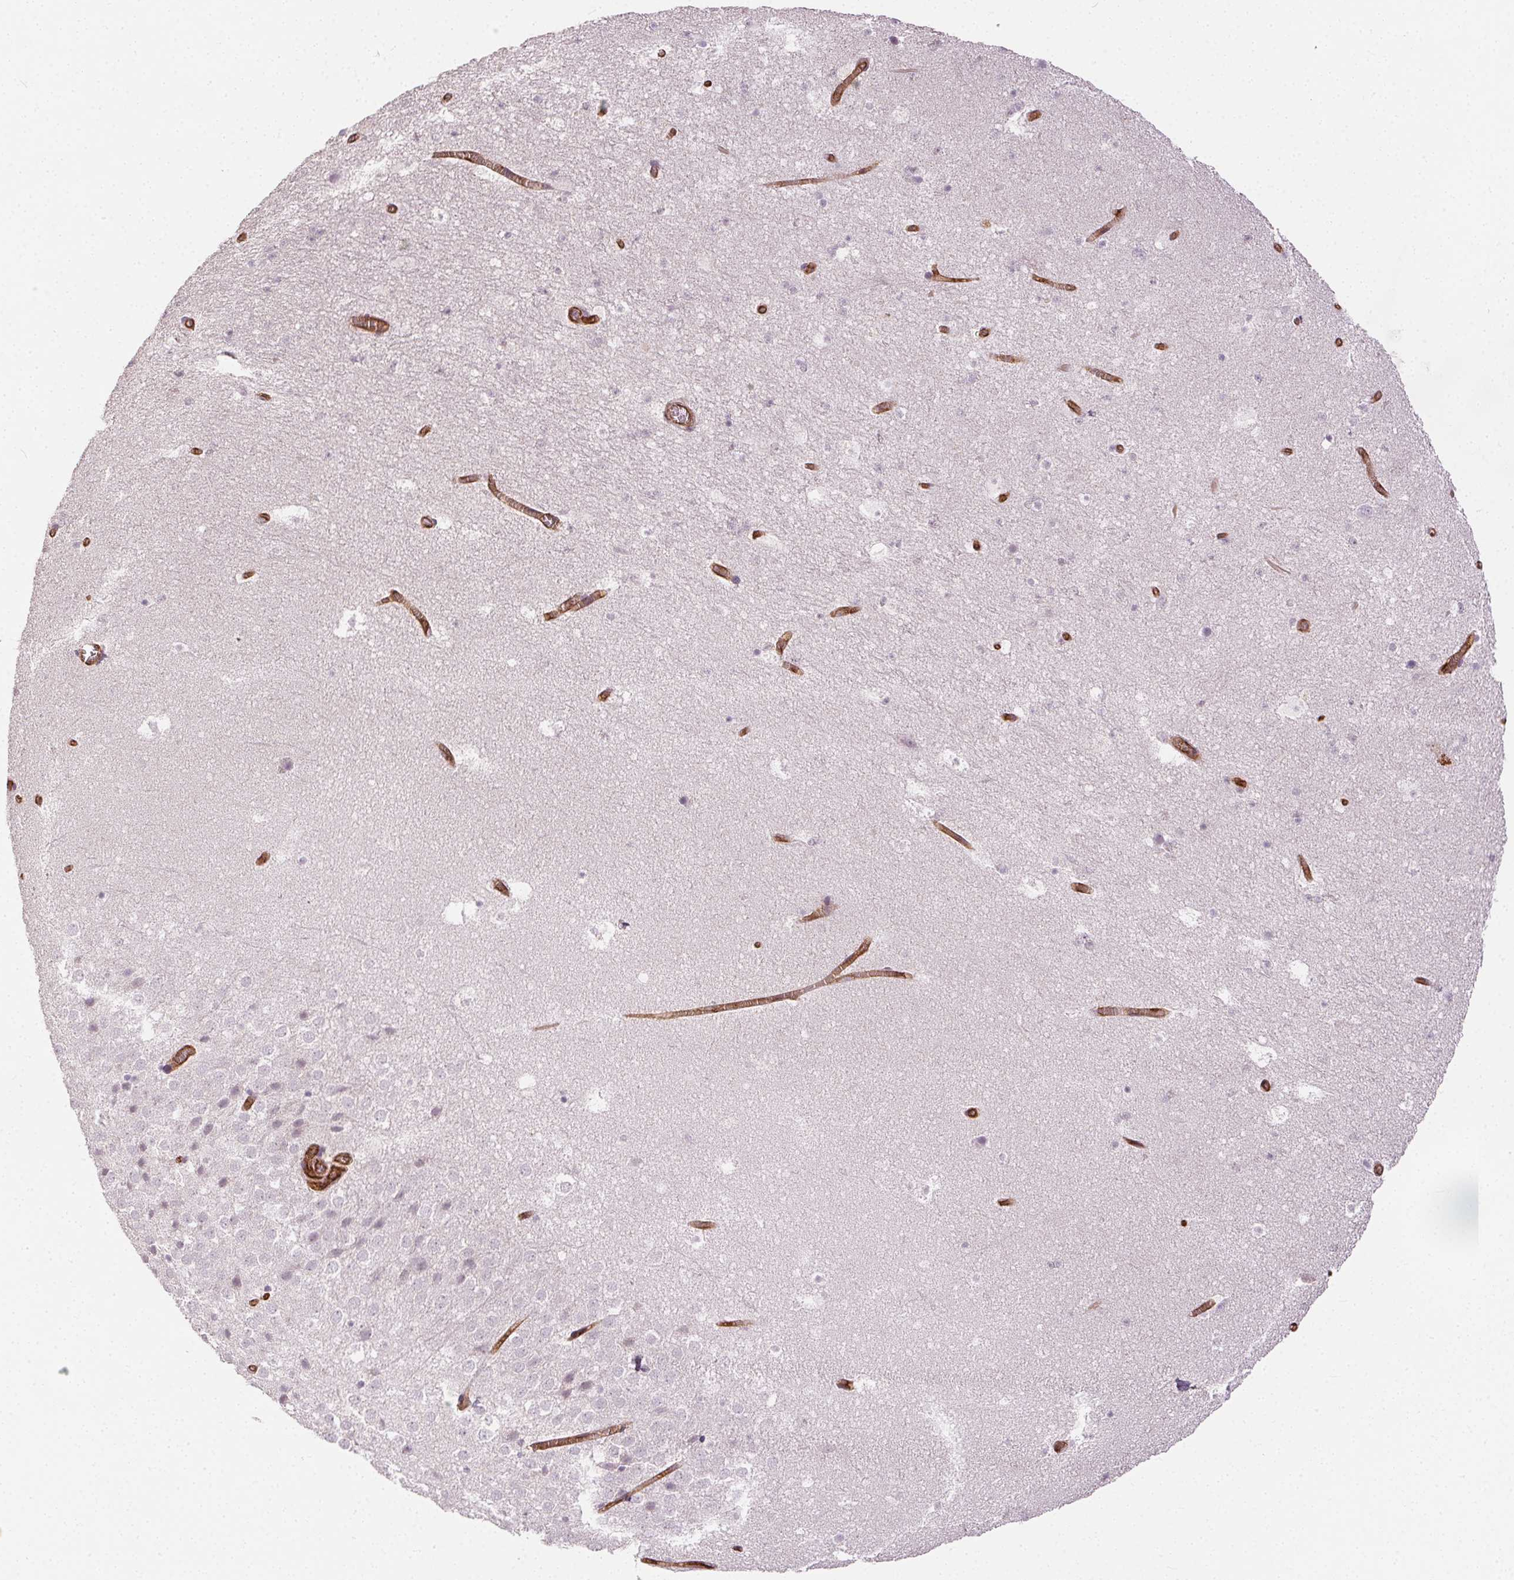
{"staining": {"intensity": "negative", "quantity": "none", "location": "none"}, "tissue": "hippocampus", "cell_type": "Glial cells", "image_type": "normal", "snomed": [{"axis": "morphology", "description": "Normal tissue, NOS"}, {"axis": "topography", "description": "Hippocampus"}], "caption": "DAB (3,3'-diaminobenzidine) immunohistochemical staining of unremarkable hippocampus demonstrates no significant expression in glial cells. Brightfield microscopy of immunohistochemistry (IHC) stained with DAB (brown) and hematoxylin (blue), captured at high magnification.", "gene": "PODXL", "patient": {"sex": "female", "age": 42}}